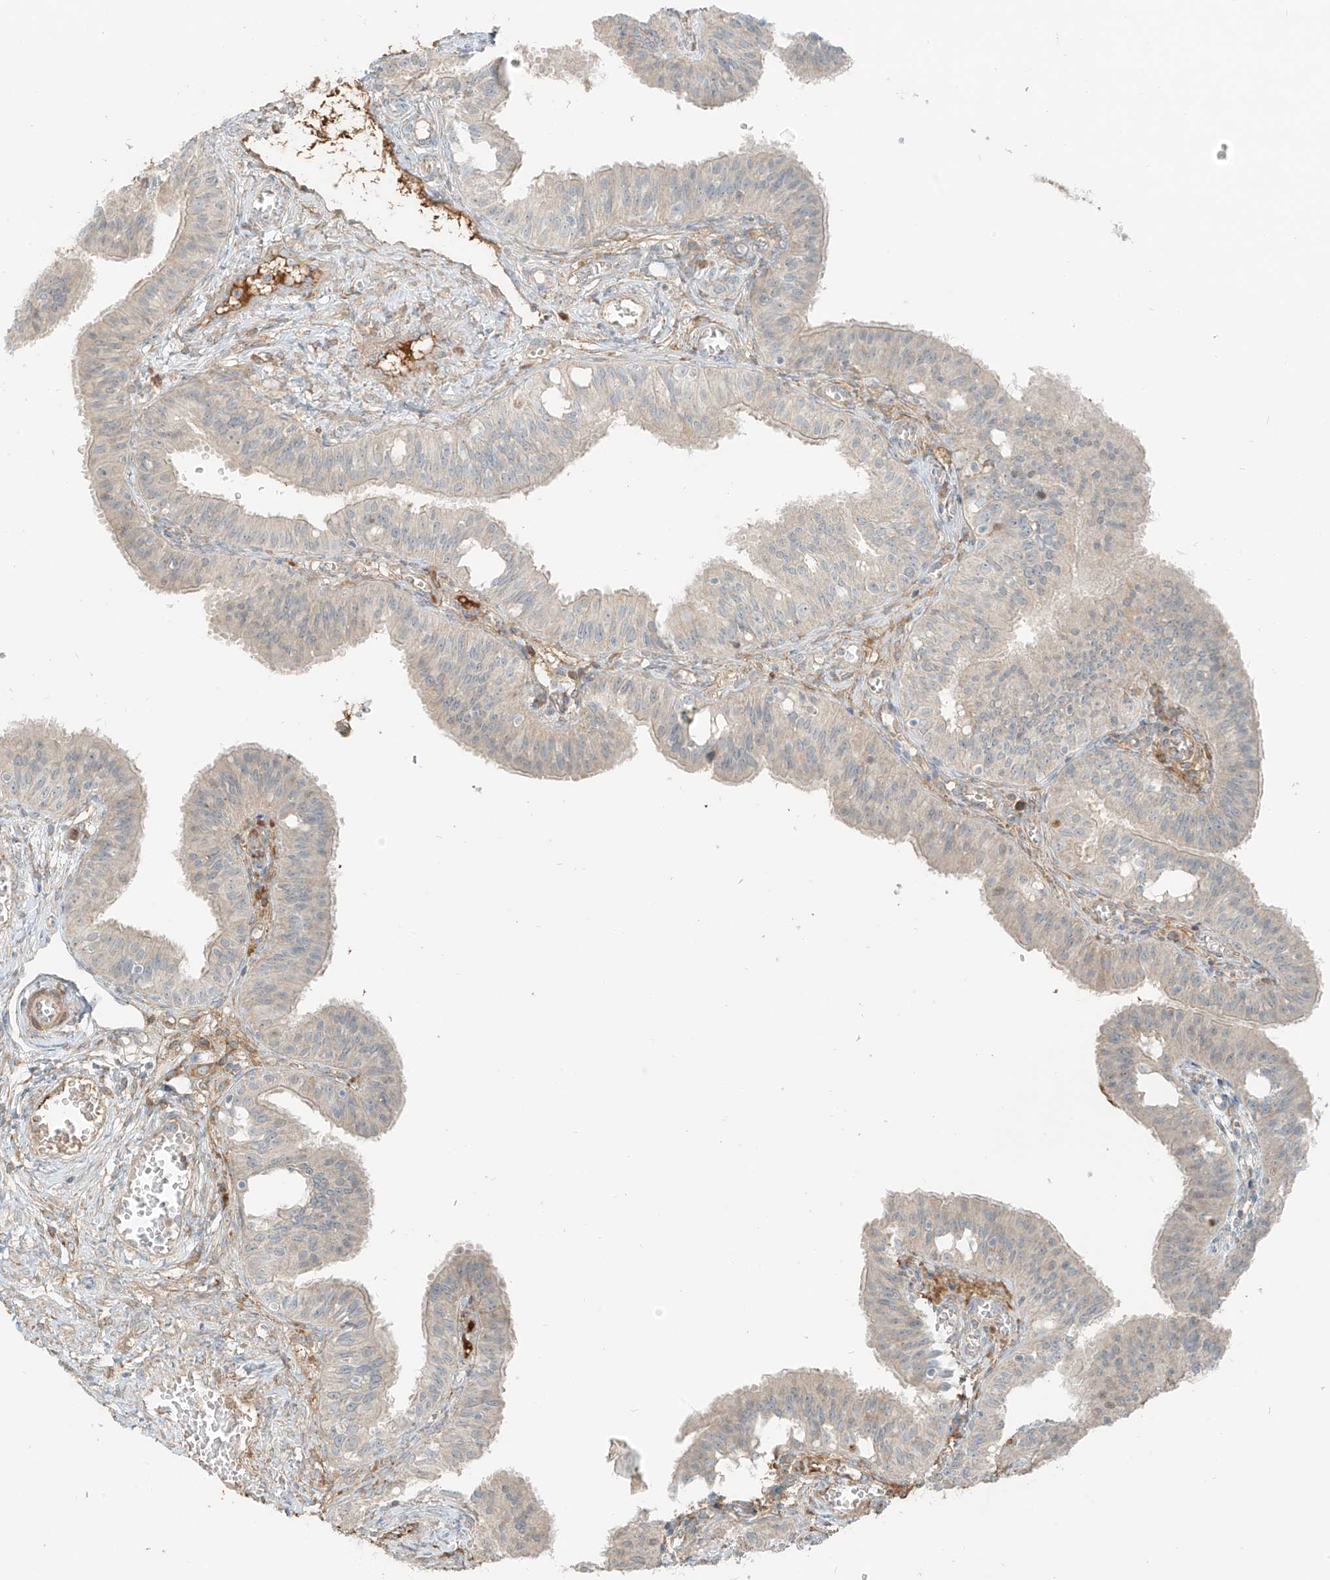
{"staining": {"intensity": "weak", "quantity": "<25%", "location": "cytoplasmic/membranous"}, "tissue": "fallopian tube", "cell_type": "Glandular cells", "image_type": "normal", "snomed": [{"axis": "morphology", "description": "Normal tissue, NOS"}, {"axis": "topography", "description": "Fallopian tube"}, {"axis": "topography", "description": "Ovary"}], "caption": "A histopathology image of fallopian tube stained for a protein exhibits no brown staining in glandular cells.", "gene": "FSTL1", "patient": {"sex": "female", "age": 42}}